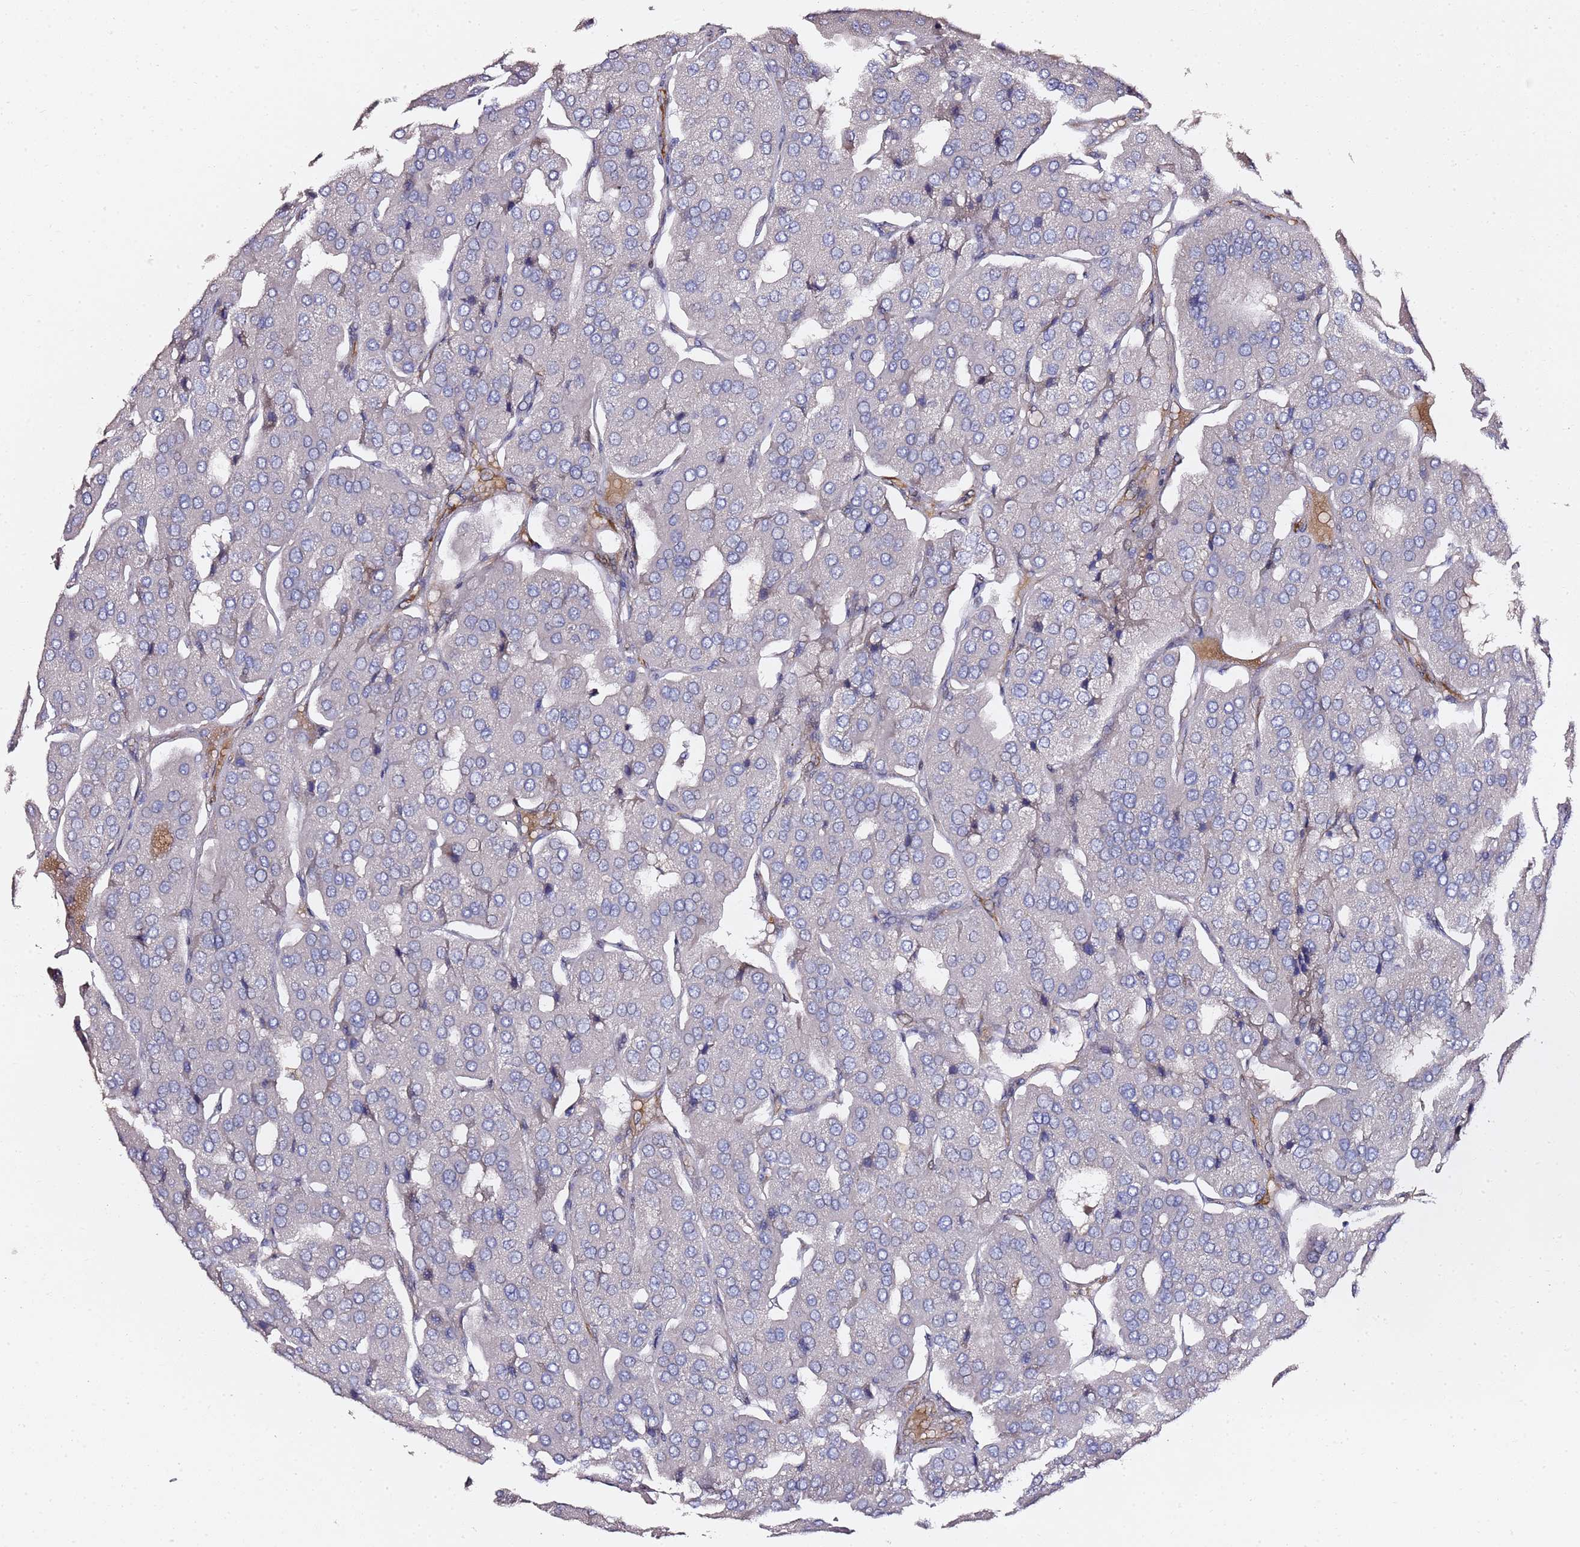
{"staining": {"intensity": "negative", "quantity": "none", "location": "none"}, "tissue": "parathyroid gland", "cell_type": "Glandular cells", "image_type": "normal", "snomed": [{"axis": "morphology", "description": "Normal tissue, NOS"}, {"axis": "morphology", "description": "Adenoma, NOS"}, {"axis": "topography", "description": "Parathyroid gland"}], "caption": "Human parathyroid gland stained for a protein using IHC displays no staining in glandular cells.", "gene": "EPS8L1", "patient": {"sex": "female", "age": 86}}